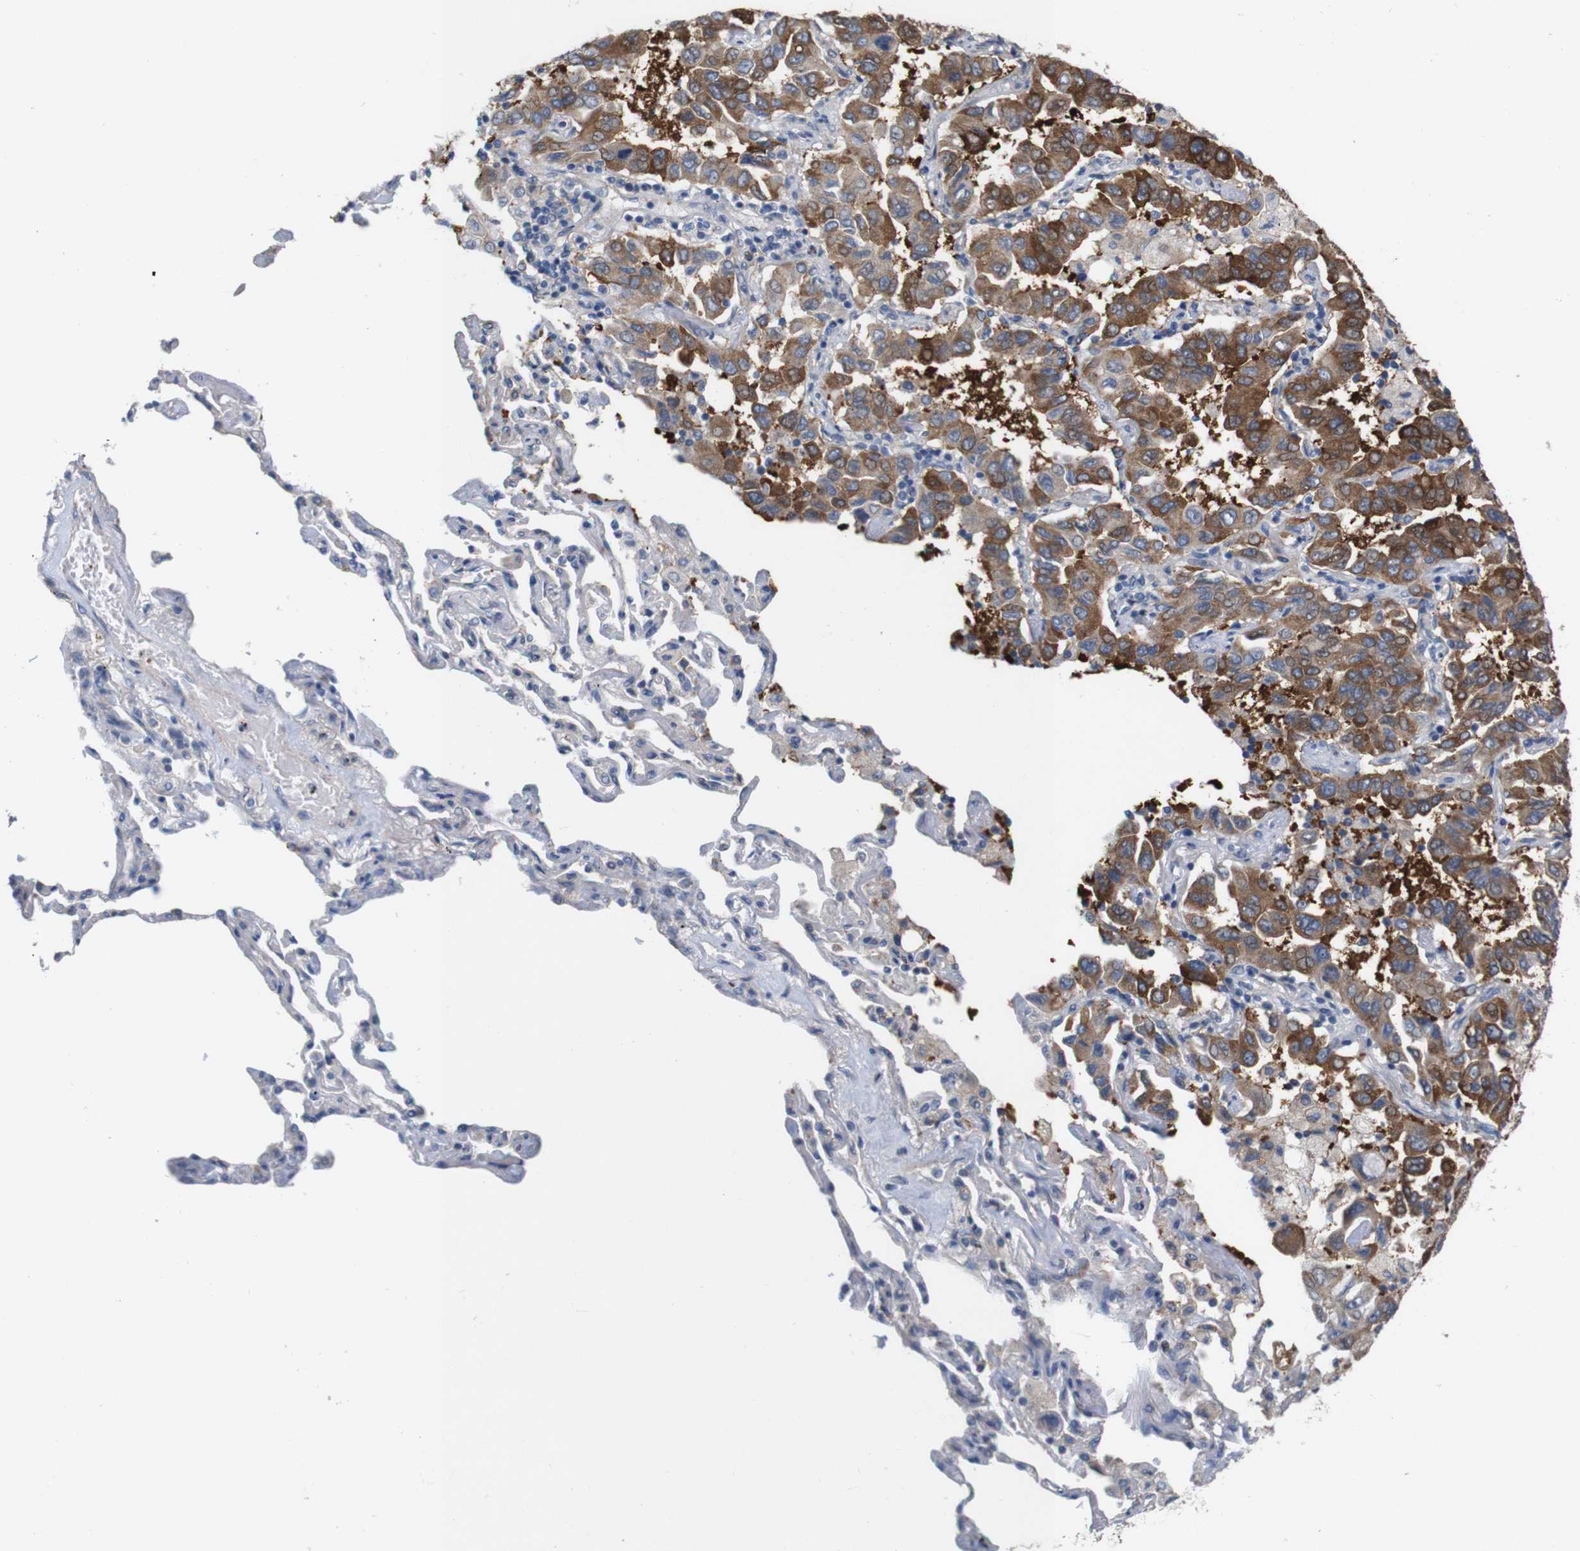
{"staining": {"intensity": "moderate", "quantity": ">75%", "location": "cytoplasmic/membranous"}, "tissue": "lung cancer", "cell_type": "Tumor cells", "image_type": "cancer", "snomed": [{"axis": "morphology", "description": "Adenocarcinoma, NOS"}, {"axis": "topography", "description": "Lung"}], "caption": "Immunohistochemical staining of human adenocarcinoma (lung) demonstrates medium levels of moderate cytoplasmic/membranous staining in about >75% of tumor cells.", "gene": "MYEOV", "patient": {"sex": "male", "age": 64}}